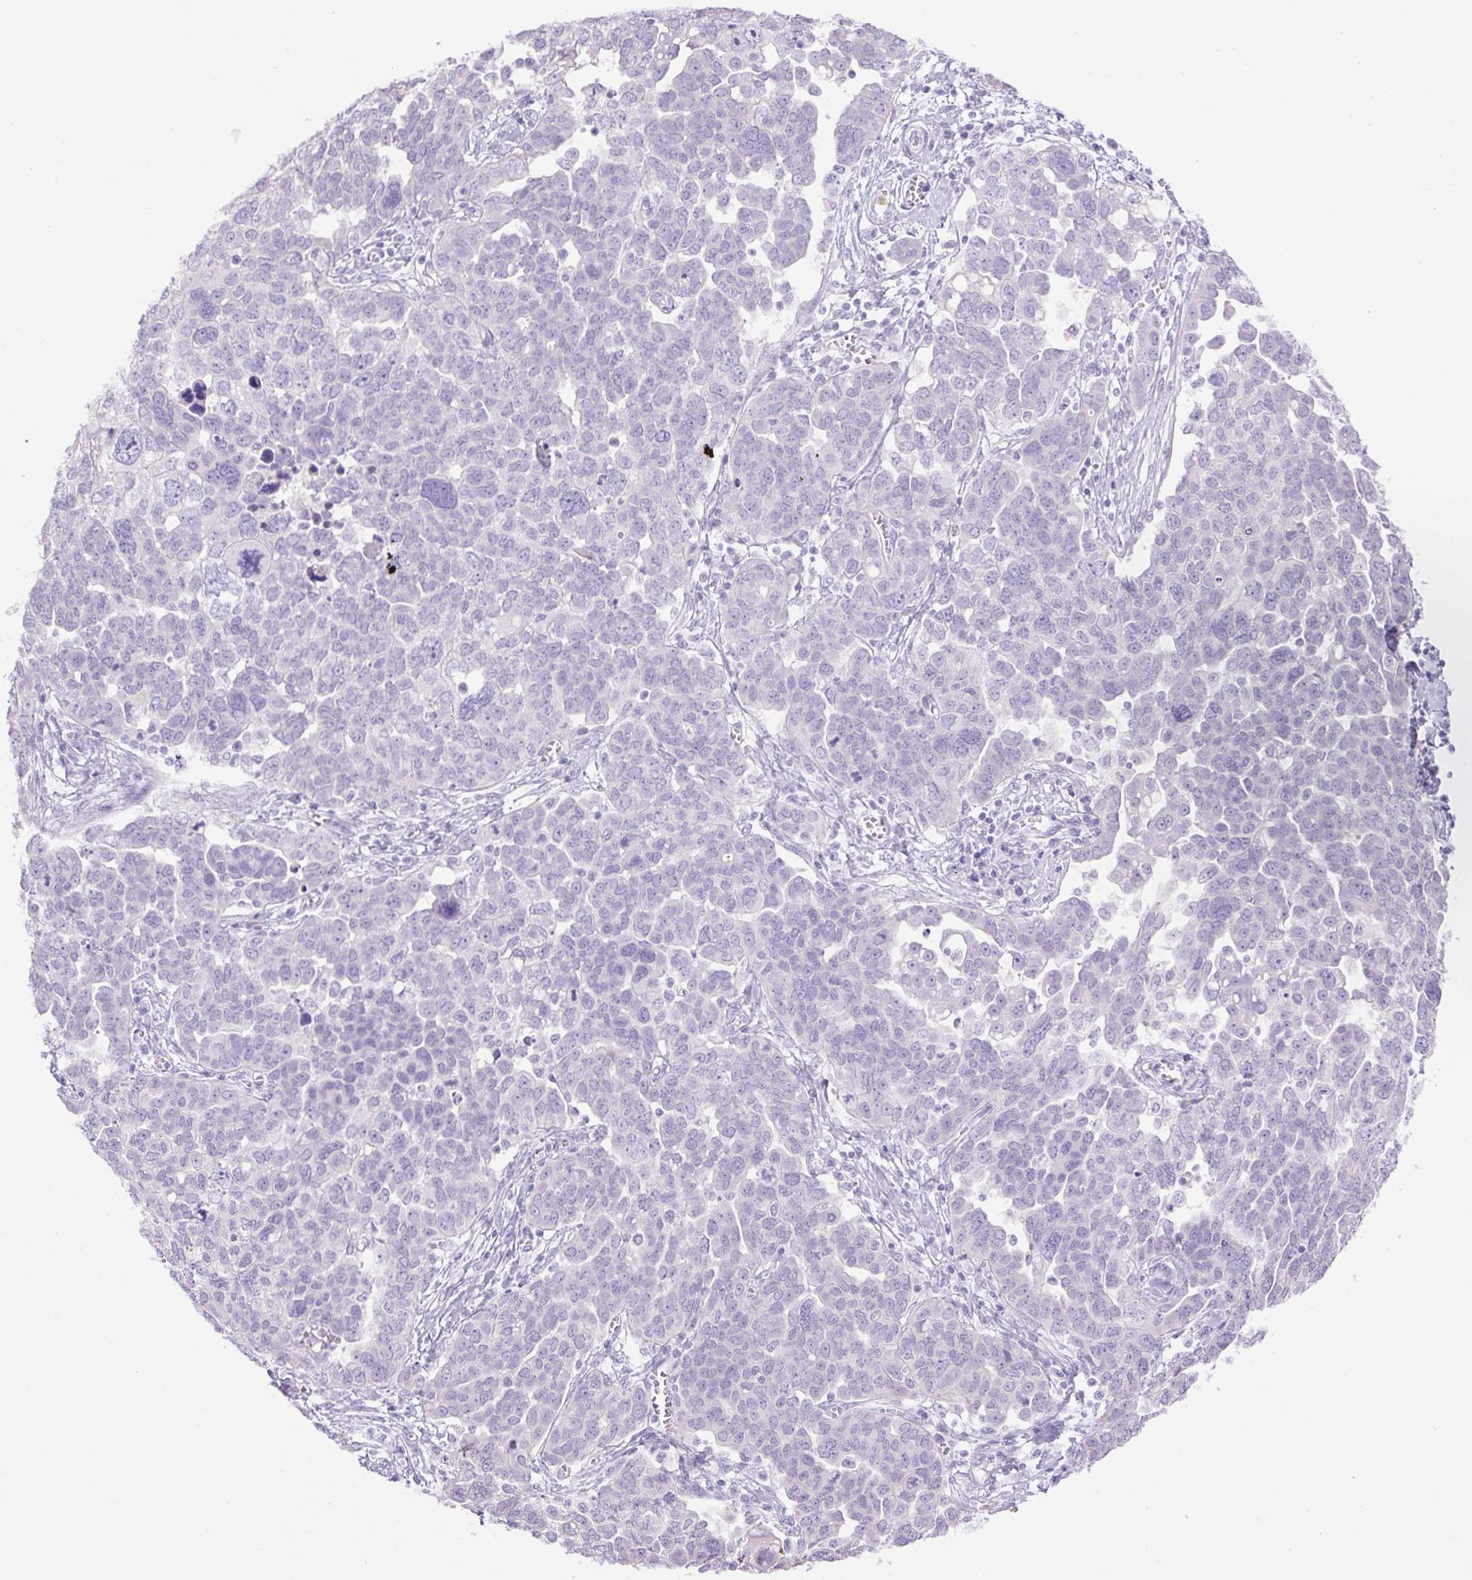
{"staining": {"intensity": "negative", "quantity": "none", "location": "none"}, "tissue": "ovarian cancer", "cell_type": "Tumor cells", "image_type": "cancer", "snomed": [{"axis": "morphology", "description": "Cystadenocarcinoma, serous, NOS"}, {"axis": "topography", "description": "Ovary"}], "caption": "Protein analysis of ovarian serous cystadenocarcinoma displays no significant staining in tumor cells.", "gene": "SLC25A40", "patient": {"sex": "female", "age": 59}}